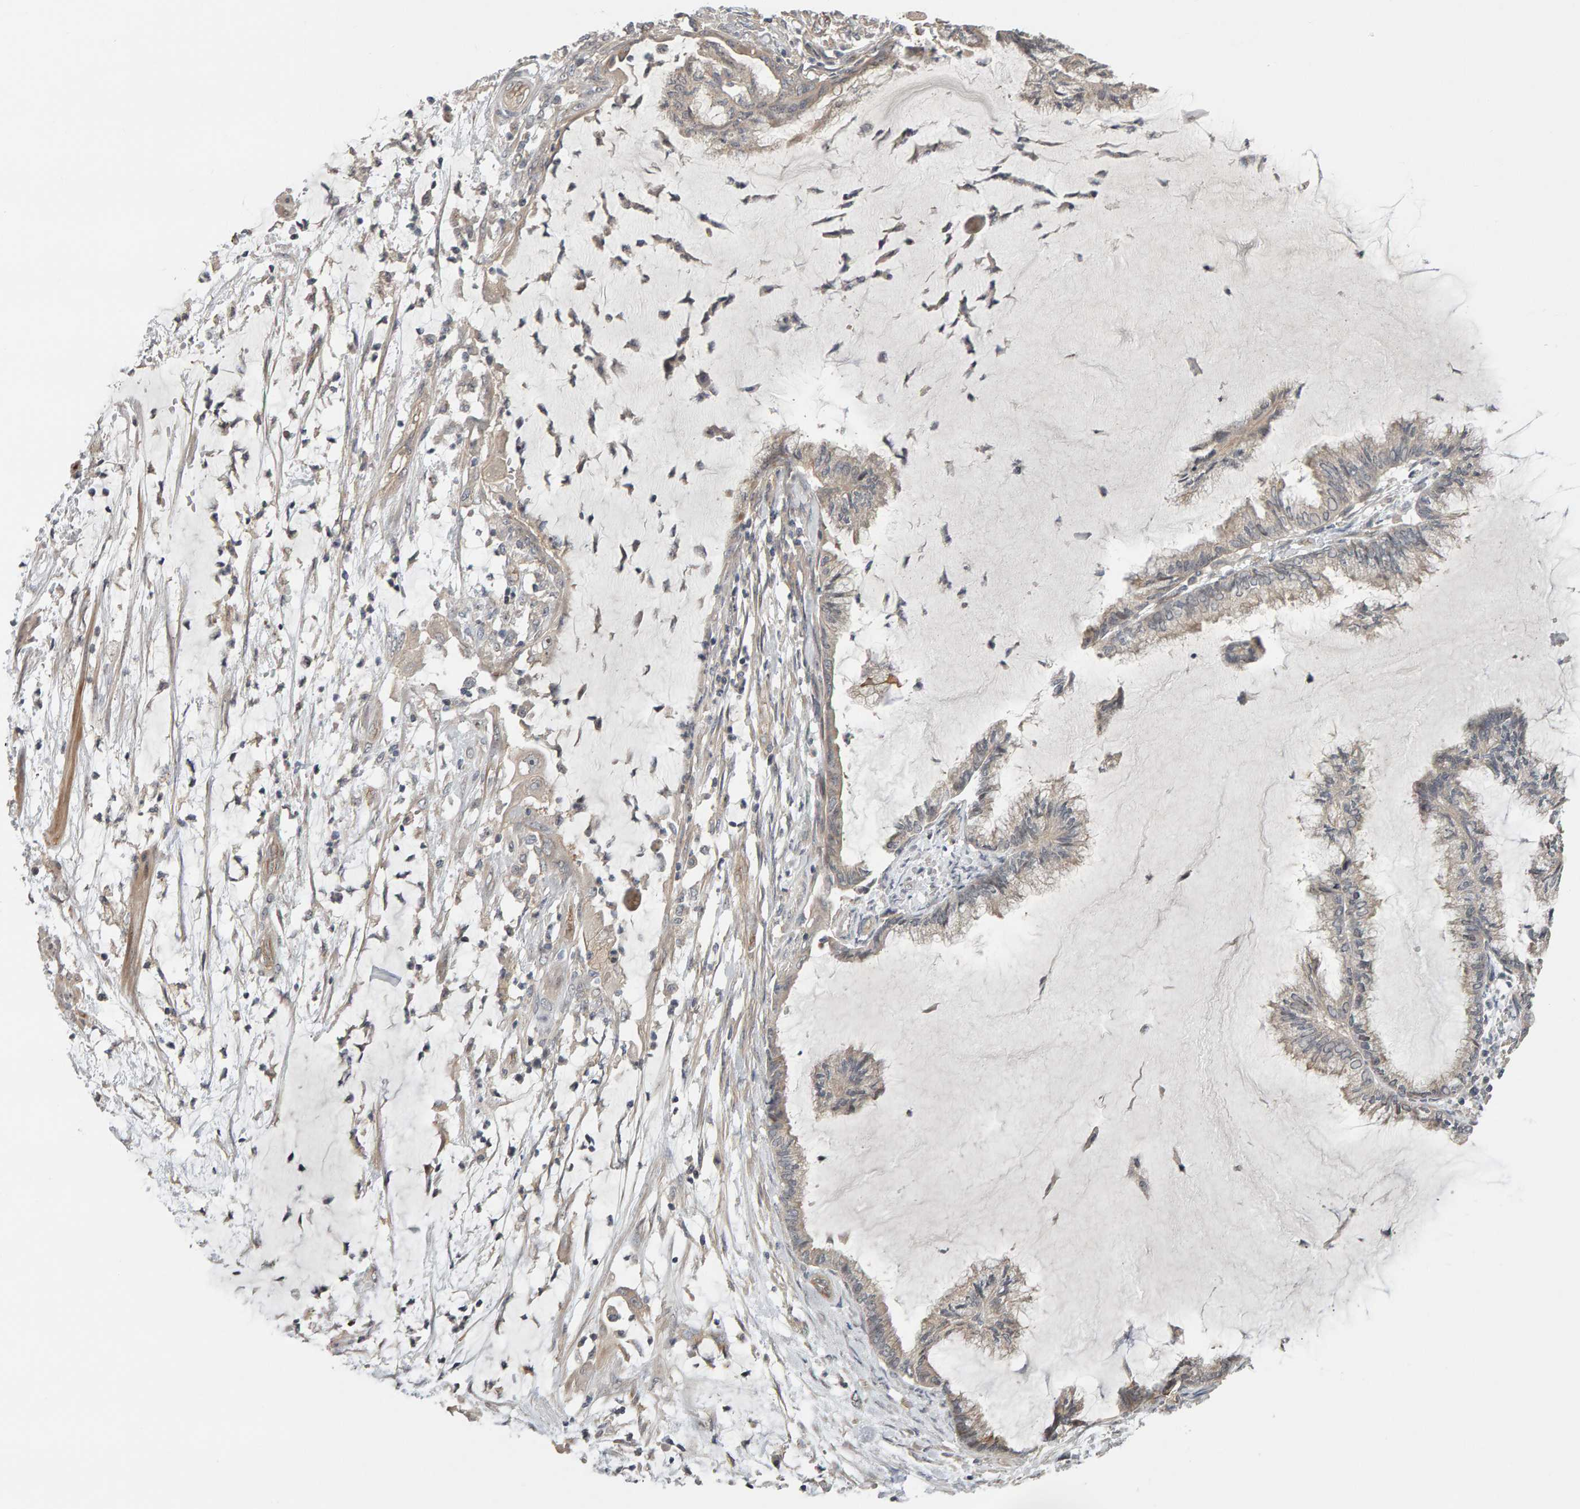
{"staining": {"intensity": "weak", "quantity": "<25%", "location": "cytoplasmic/membranous"}, "tissue": "endometrial cancer", "cell_type": "Tumor cells", "image_type": "cancer", "snomed": [{"axis": "morphology", "description": "Adenocarcinoma, NOS"}, {"axis": "topography", "description": "Endometrium"}], "caption": "Image shows no significant protein expression in tumor cells of endometrial cancer. The staining was performed using DAB to visualize the protein expression in brown, while the nuclei were stained in blue with hematoxylin (Magnification: 20x).", "gene": "PPP1R16A", "patient": {"sex": "female", "age": 86}}